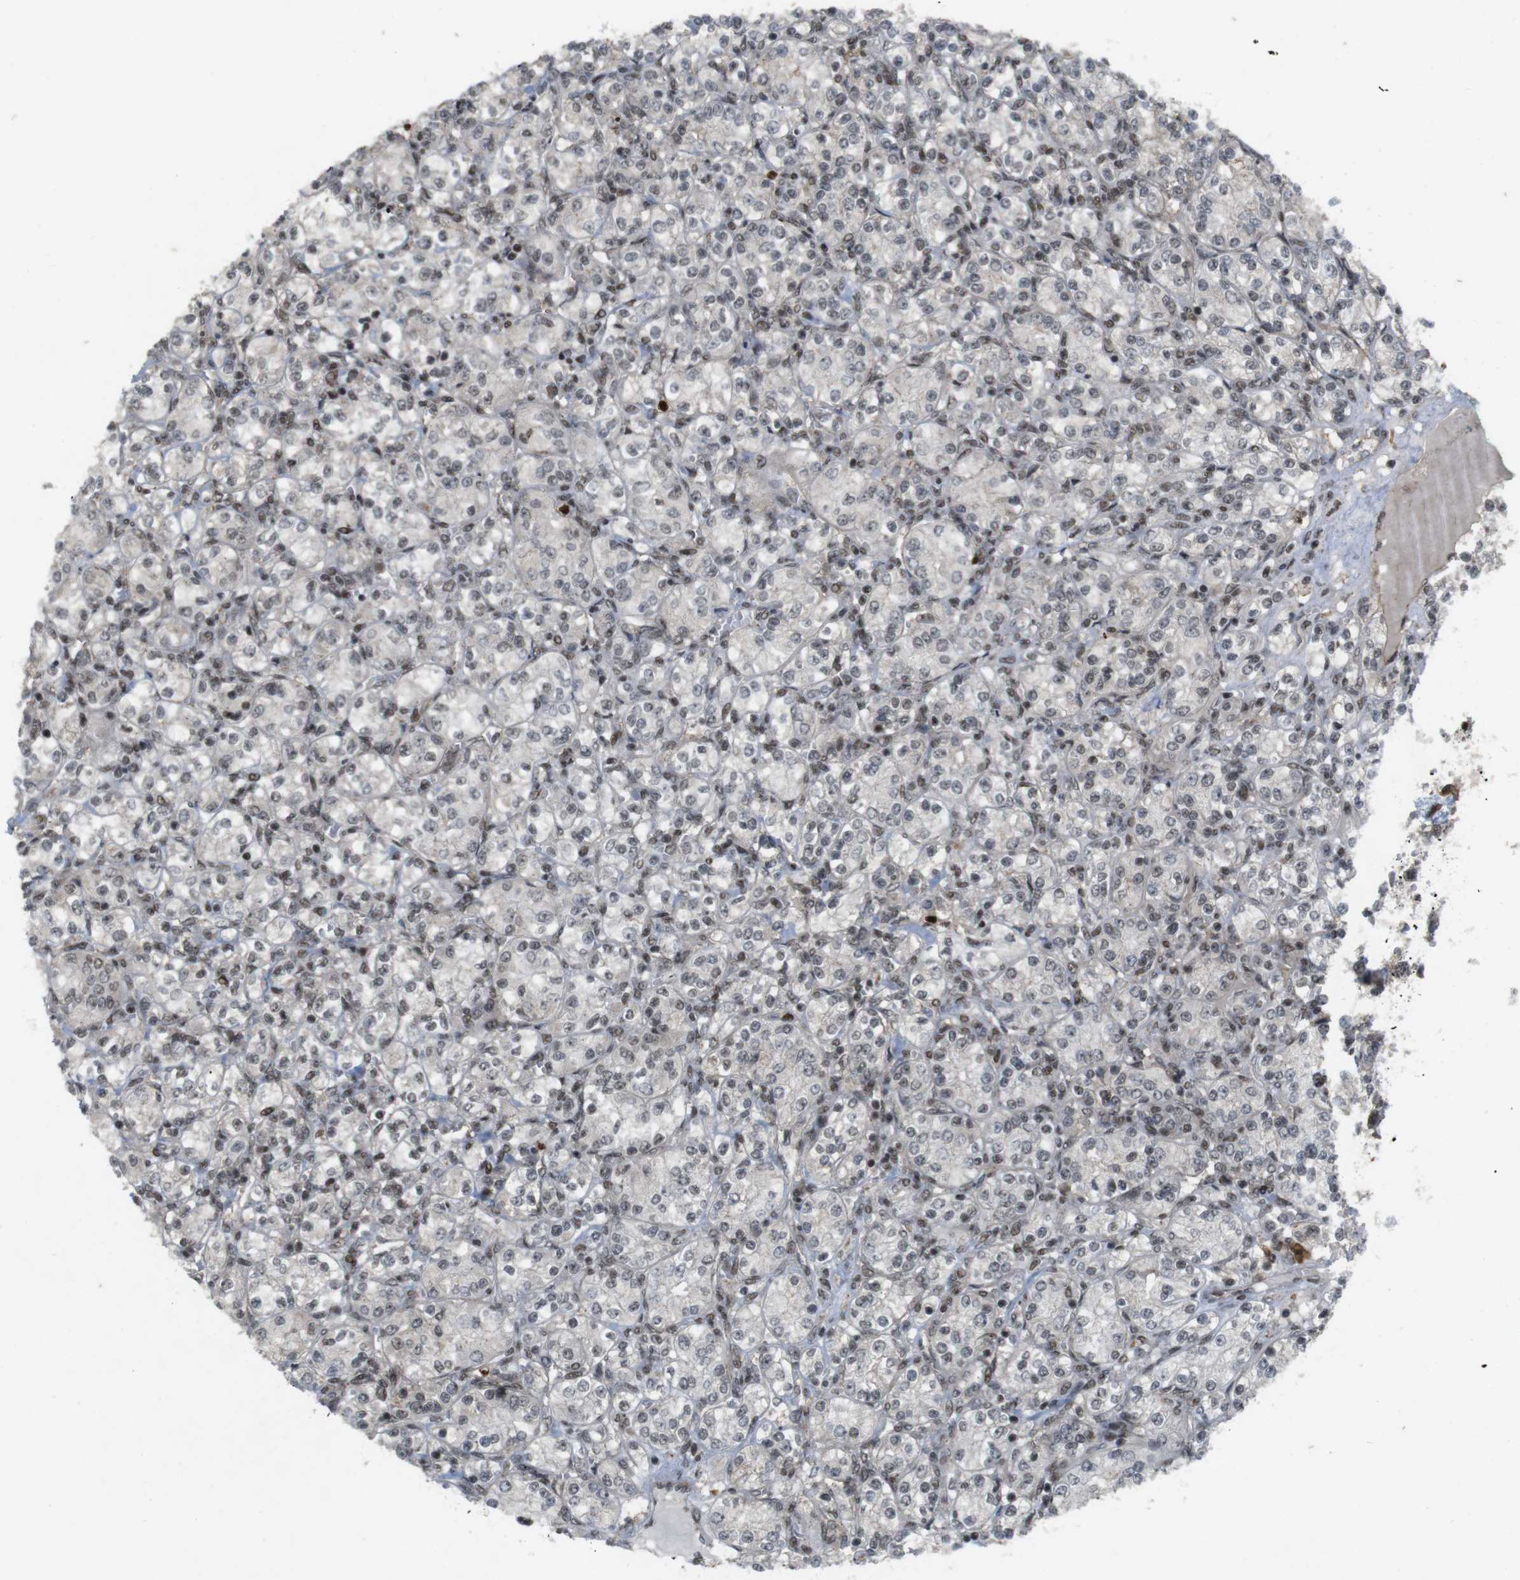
{"staining": {"intensity": "moderate", "quantity": "<25%", "location": "nuclear"}, "tissue": "renal cancer", "cell_type": "Tumor cells", "image_type": "cancer", "snomed": [{"axis": "morphology", "description": "Adenocarcinoma, NOS"}, {"axis": "topography", "description": "Kidney"}], "caption": "Tumor cells show low levels of moderate nuclear expression in about <25% of cells in human renal cancer (adenocarcinoma).", "gene": "SP2", "patient": {"sex": "male", "age": 77}}